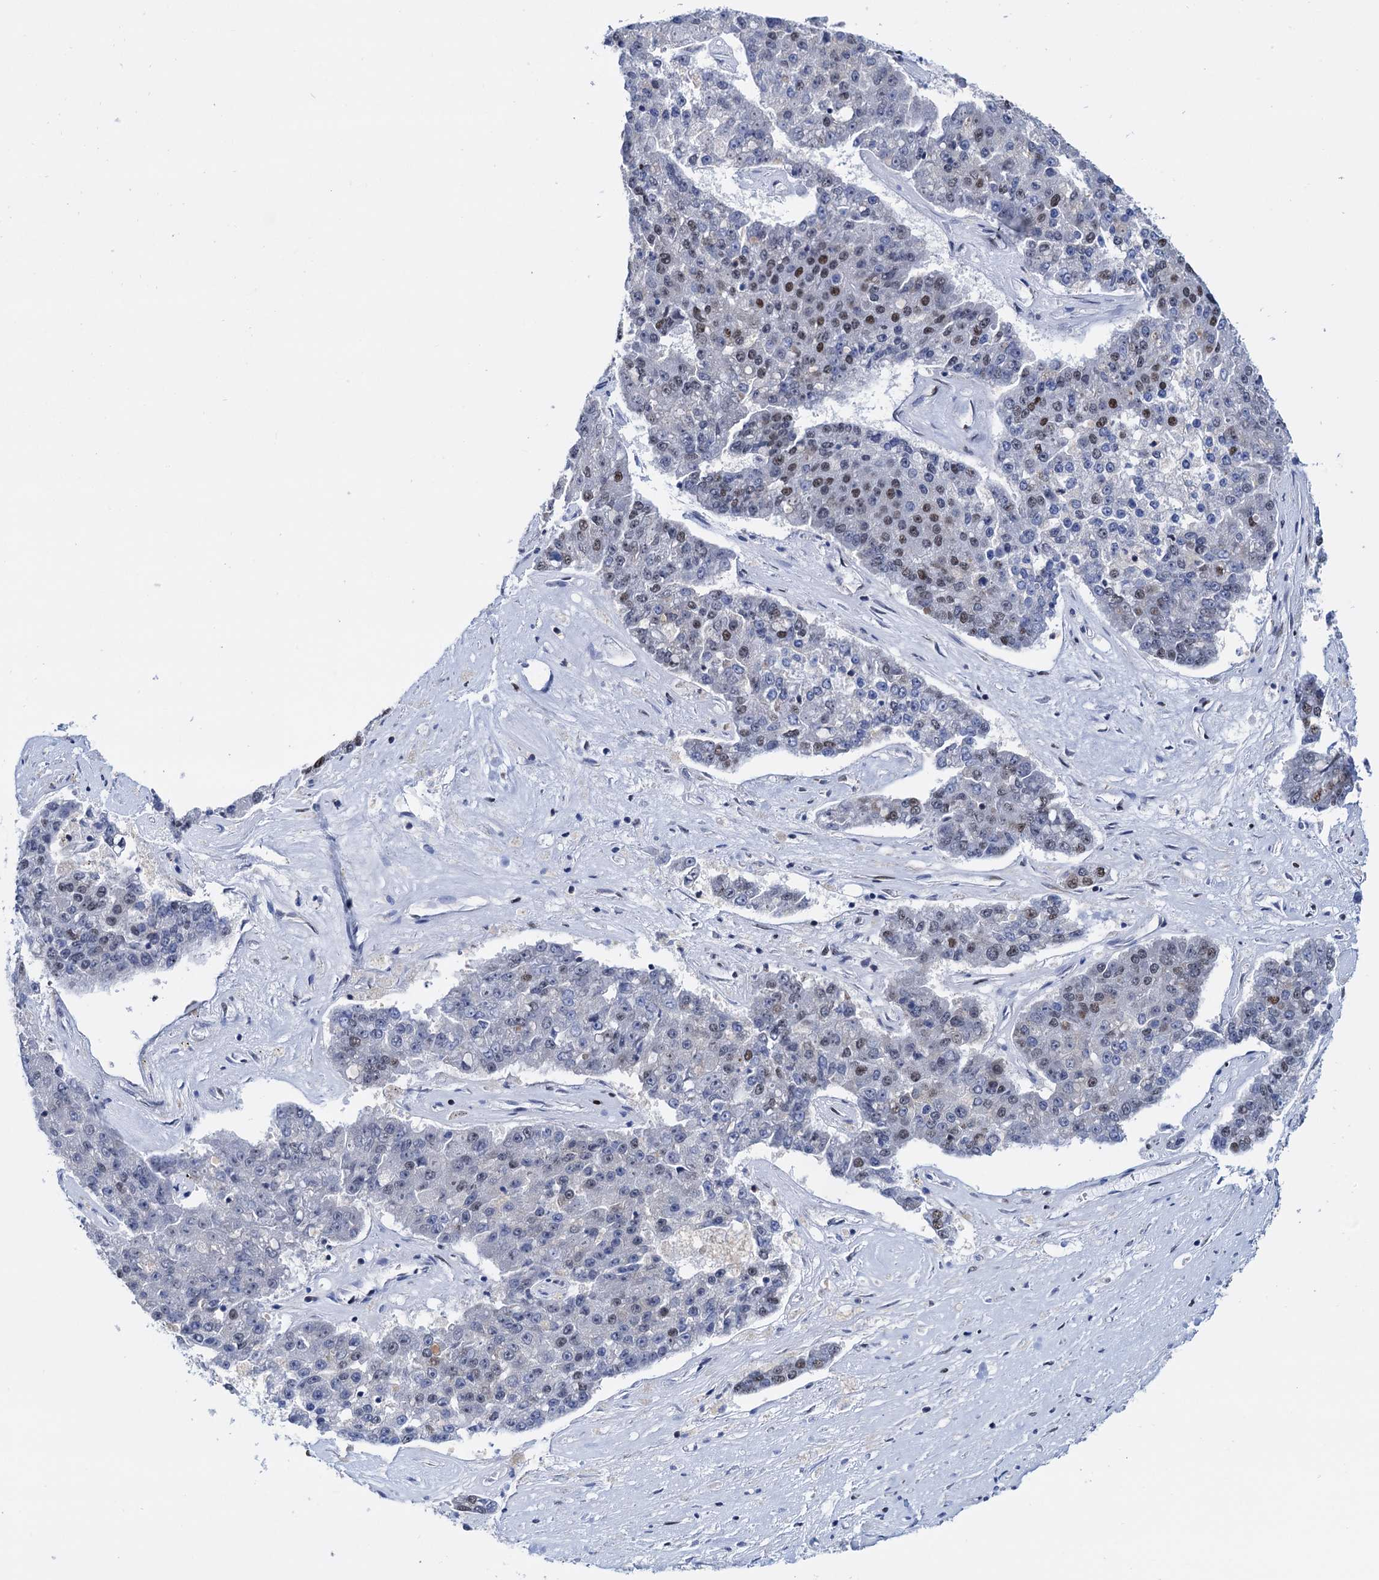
{"staining": {"intensity": "moderate", "quantity": "<25%", "location": "nuclear"}, "tissue": "pancreatic cancer", "cell_type": "Tumor cells", "image_type": "cancer", "snomed": [{"axis": "morphology", "description": "Adenocarcinoma, NOS"}, {"axis": "topography", "description": "Pancreas"}], "caption": "IHC histopathology image of neoplastic tissue: adenocarcinoma (pancreatic) stained using immunohistochemistry (IHC) shows low levels of moderate protein expression localized specifically in the nuclear of tumor cells, appearing as a nuclear brown color.", "gene": "SLTM", "patient": {"sex": "male", "age": 50}}